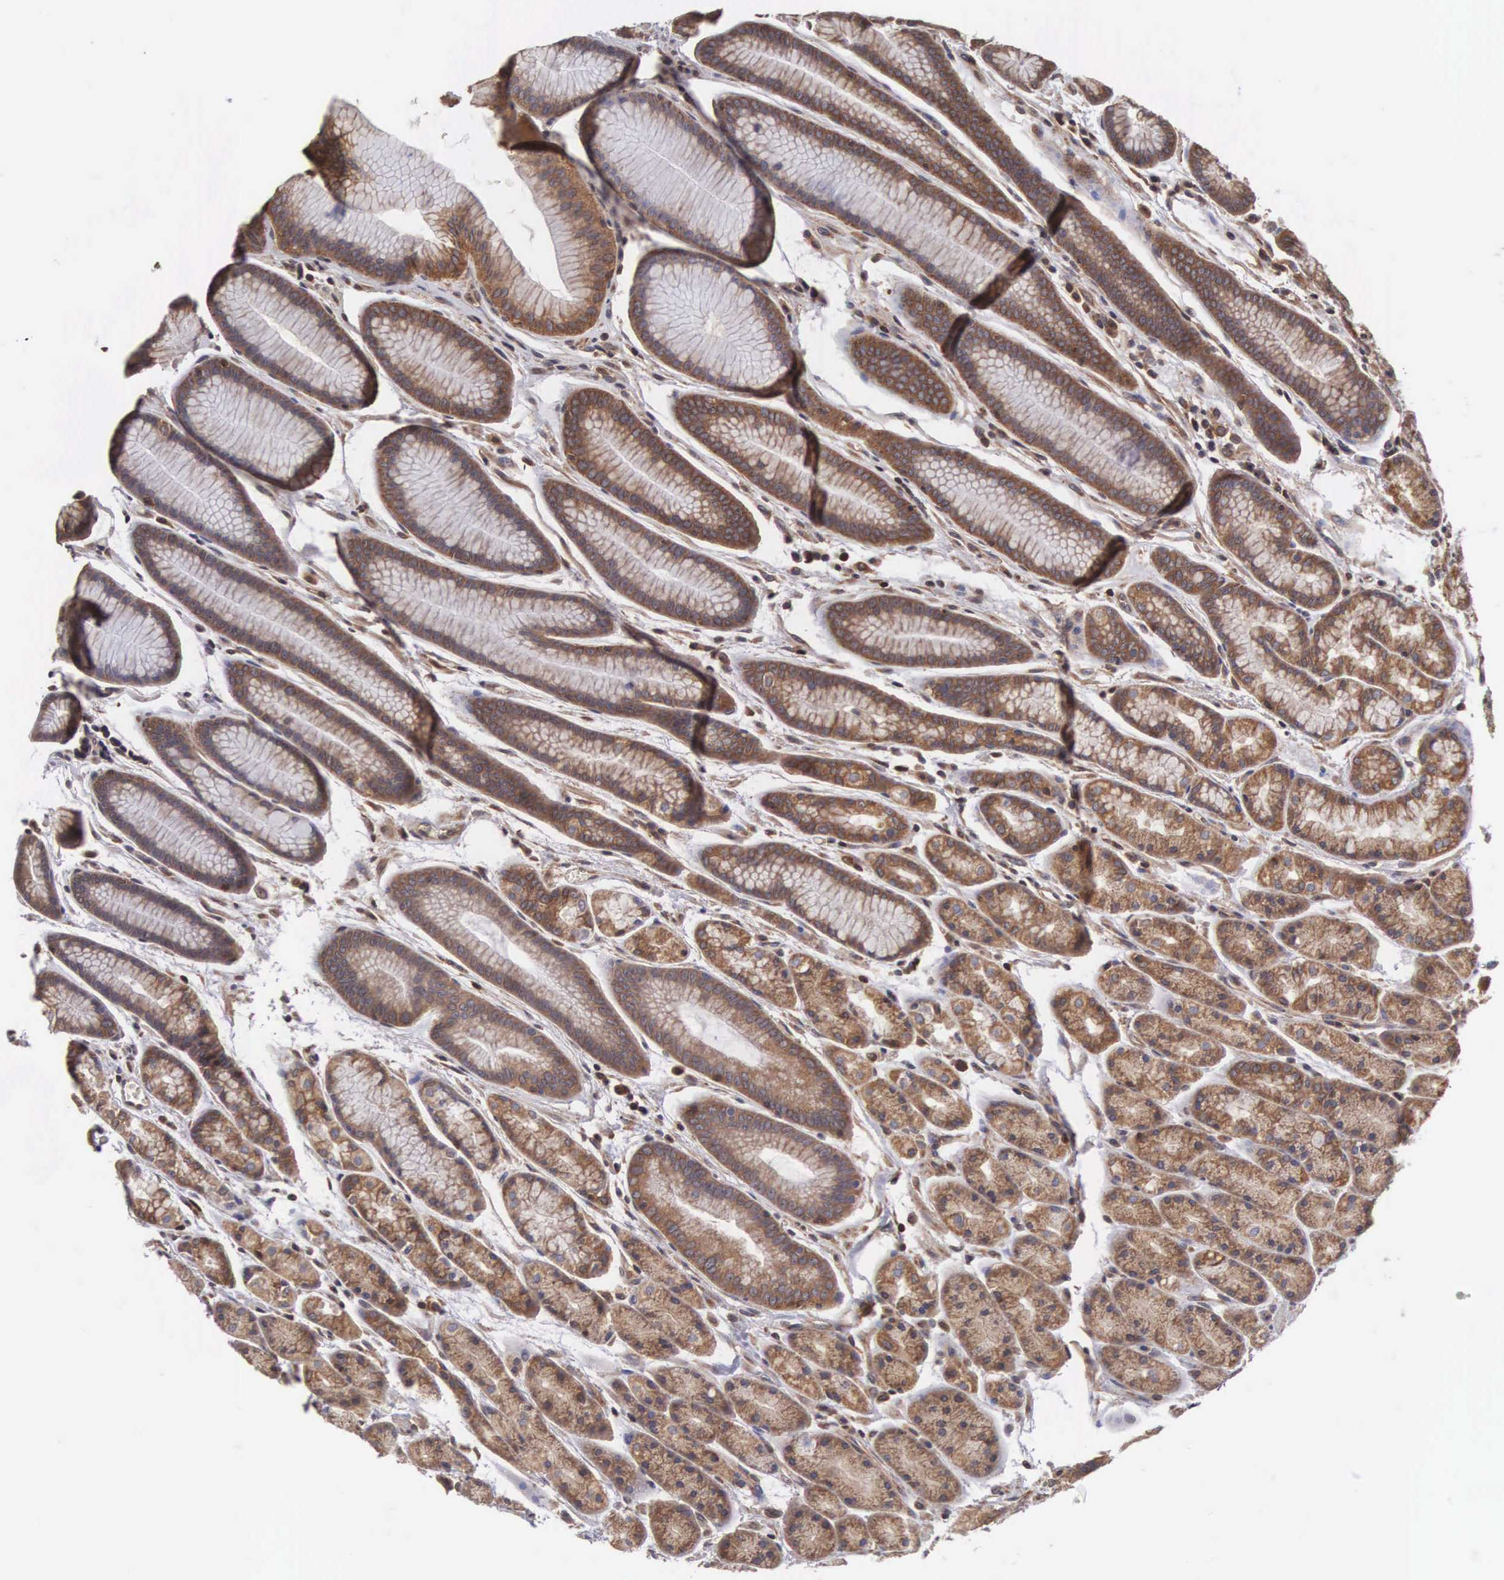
{"staining": {"intensity": "moderate", "quantity": ">75%", "location": "cytoplasmic/membranous"}, "tissue": "stomach", "cell_type": "Glandular cells", "image_type": "normal", "snomed": [{"axis": "morphology", "description": "Normal tissue, NOS"}, {"axis": "topography", "description": "Stomach, upper"}], "caption": "Benign stomach reveals moderate cytoplasmic/membranous positivity in about >75% of glandular cells.", "gene": "DHRS1", "patient": {"sex": "male", "age": 72}}